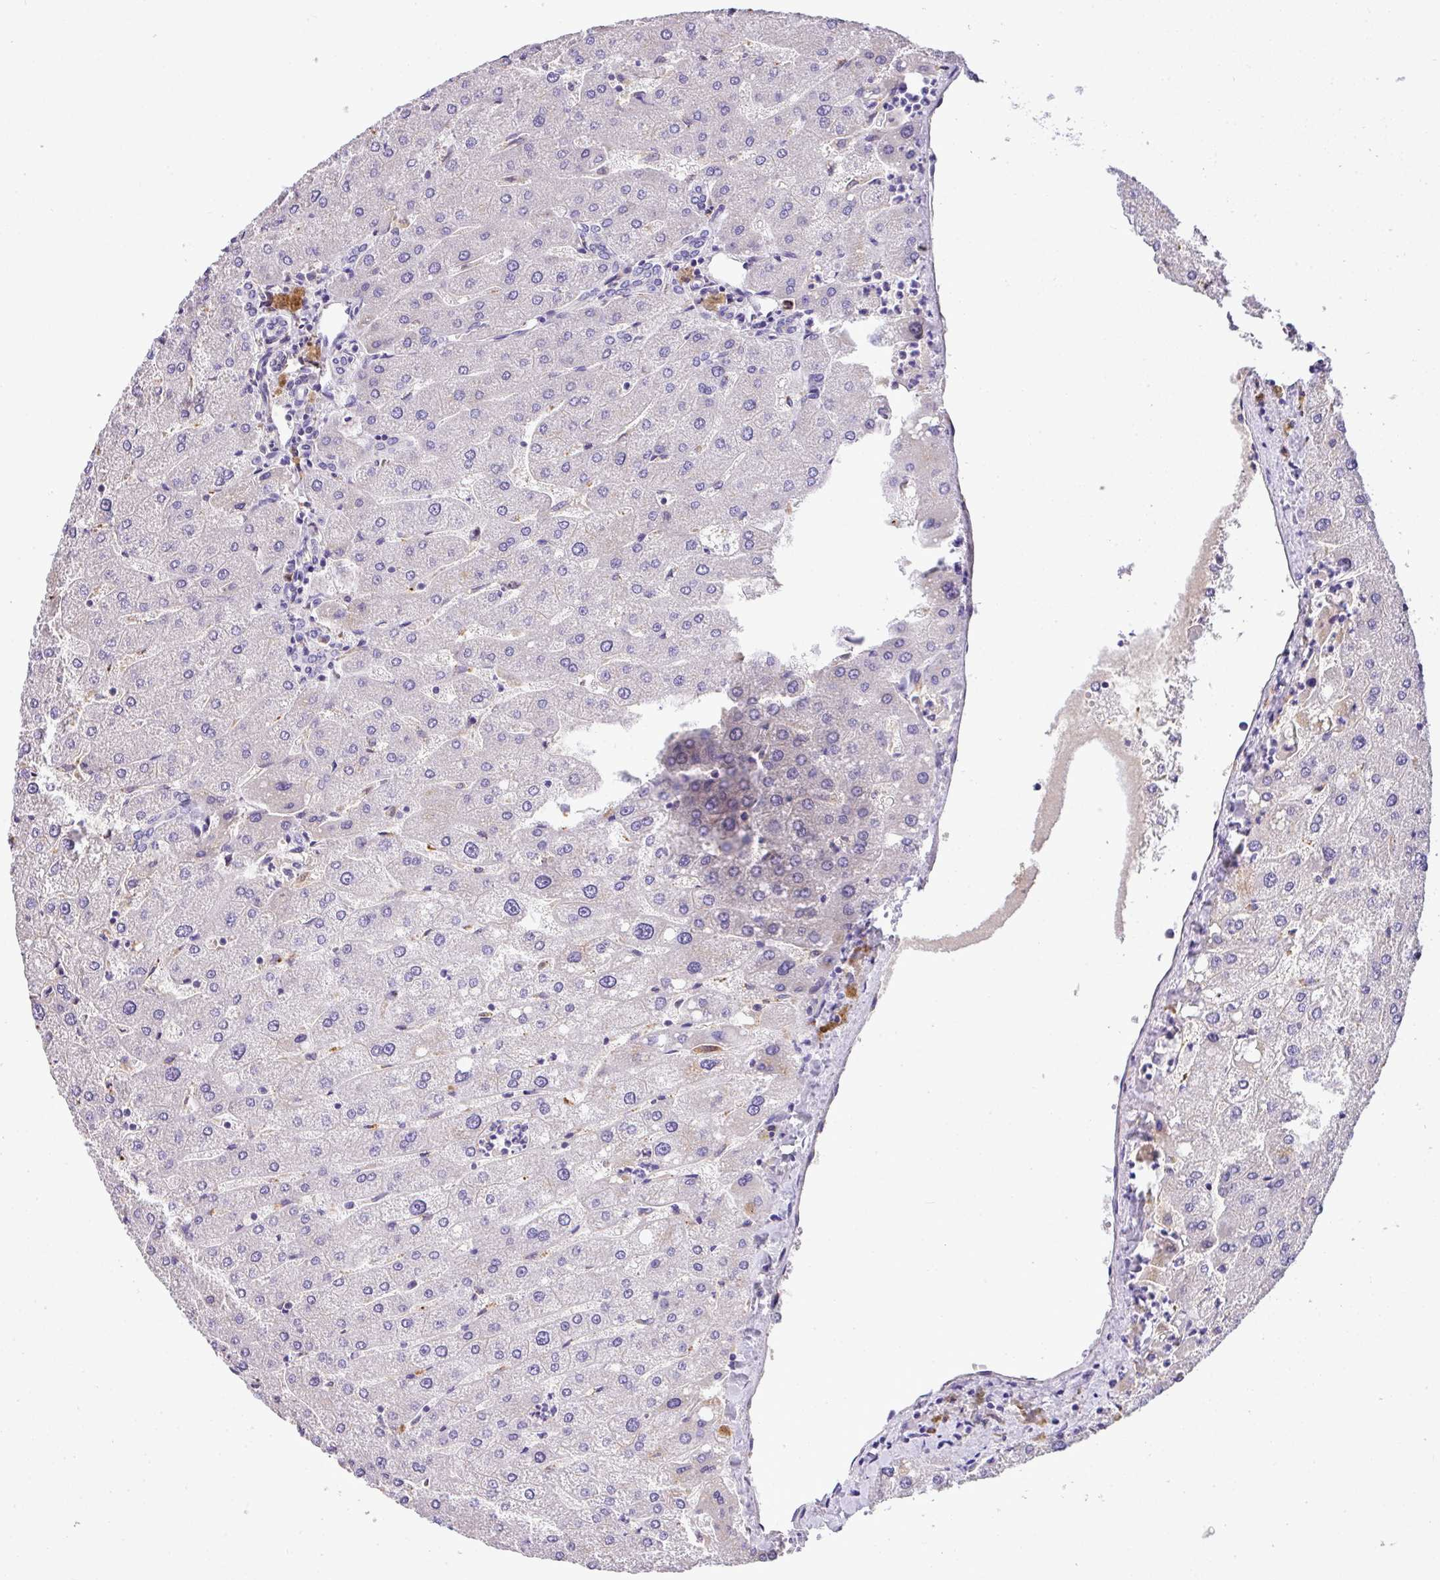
{"staining": {"intensity": "negative", "quantity": "none", "location": "none"}, "tissue": "liver", "cell_type": "Cholangiocytes", "image_type": "normal", "snomed": [{"axis": "morphology", "description": "Normal tissue, NOS"}, {"axis": "topography", "description": "Liver"}], "caption": "Image shows no significant protein positivity in cholangiocytes of benign liver. The staining was performed using DAB to visualize the protein expression in brown, while the nuclei were stained in blue with hematoxylin (Magnification: 20x).", "gene": "ANXA2R", "patient": {"sex": "male", "age": 67}}